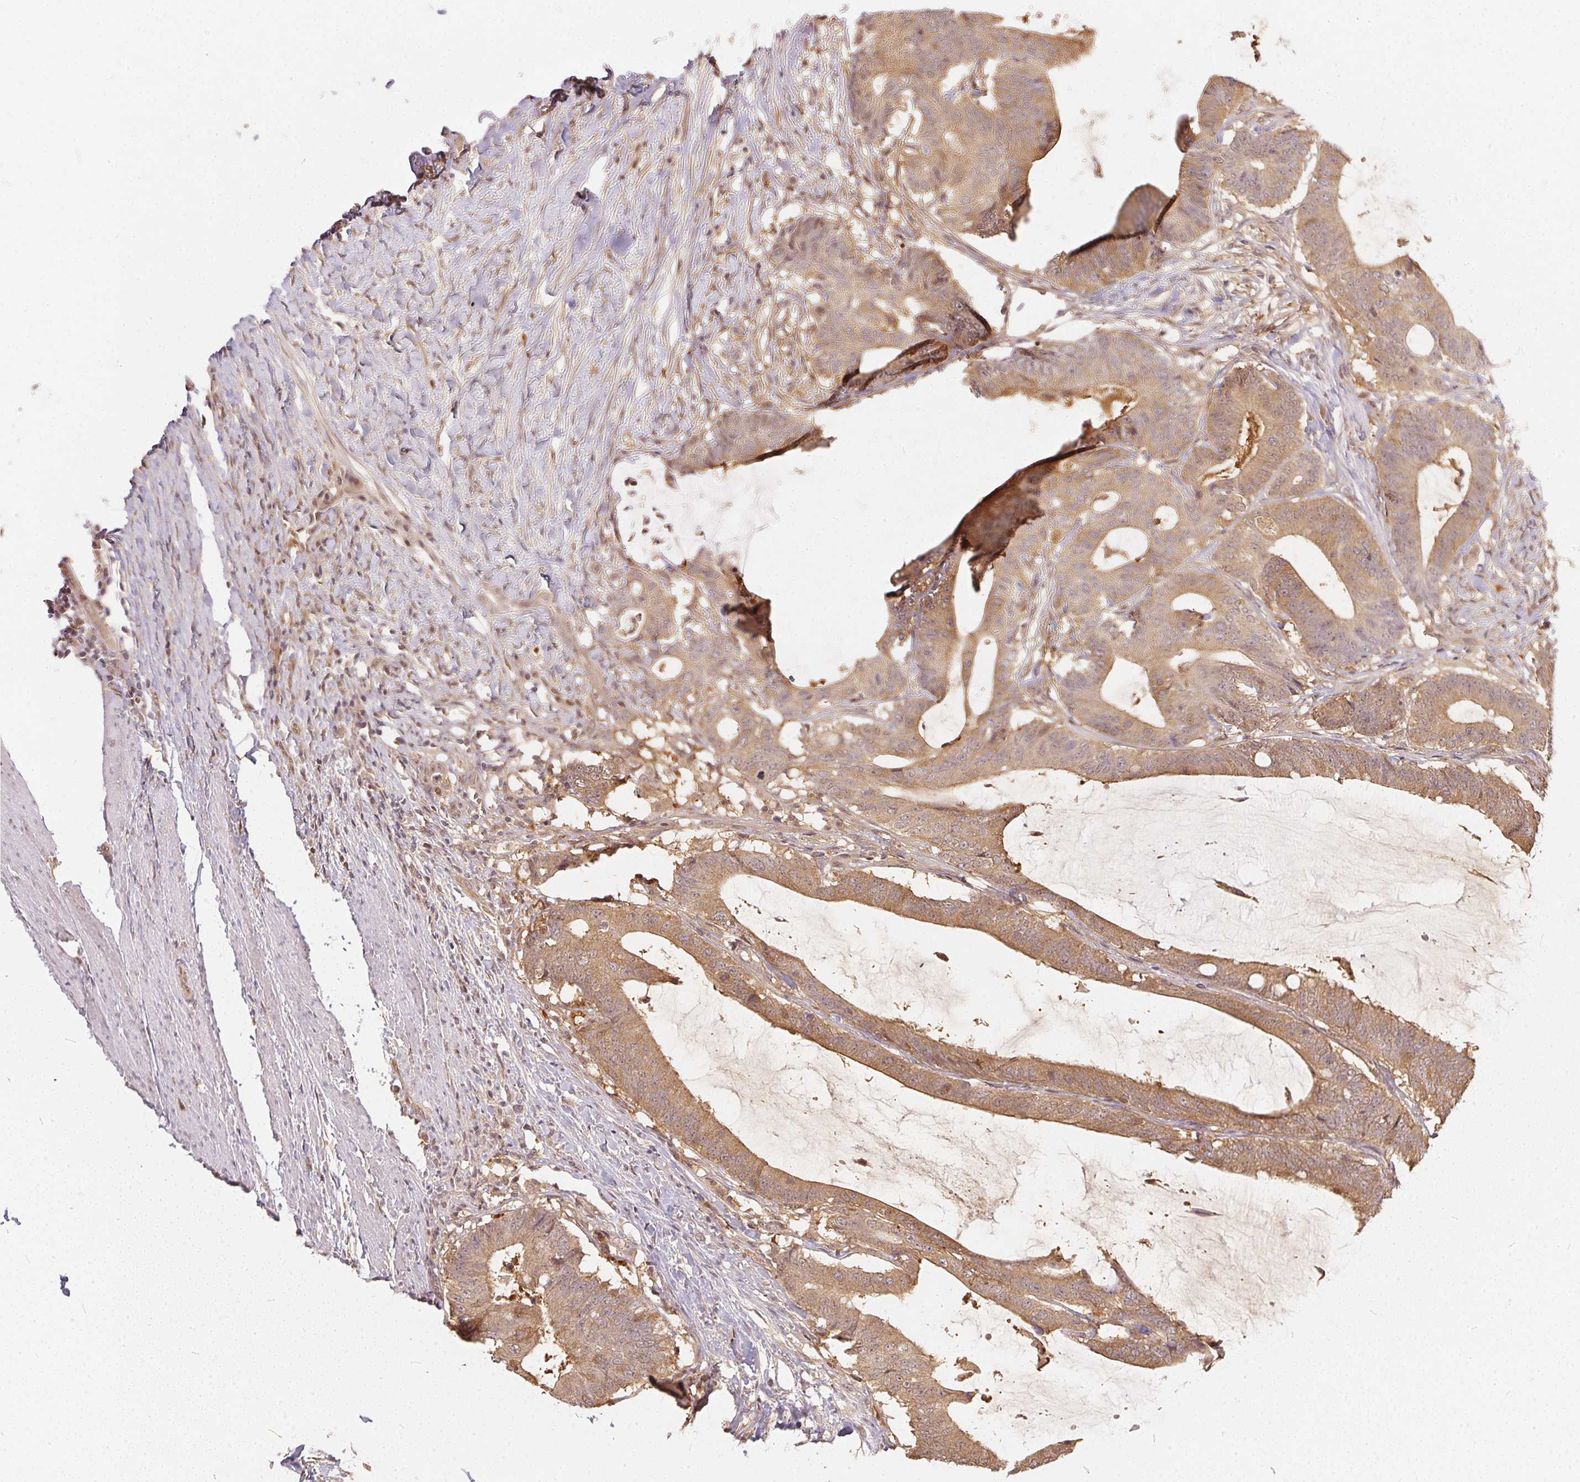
{"staining": {"intensity": "moderate", "quantity": ">75%", "location": "cytoplasmic/membranous"}, "tissue": "colorectal cancer", "cell_type": "Tumor cells", "image_type": "cancer", "snomed": [{"axis": "morphology", "description": "Adenocarcinoma, NOS"}, {"axis": "topography", "description": "Colon"}], "caption": "Colorectal cancer (adenocarcinoma) stained with immunohistochemistry displays moderate cytoplasmic/membranous expression in approximately >75% of tumor cells.", "gene": "BLMH", "patient": {"sex": "female", "age": 43}}